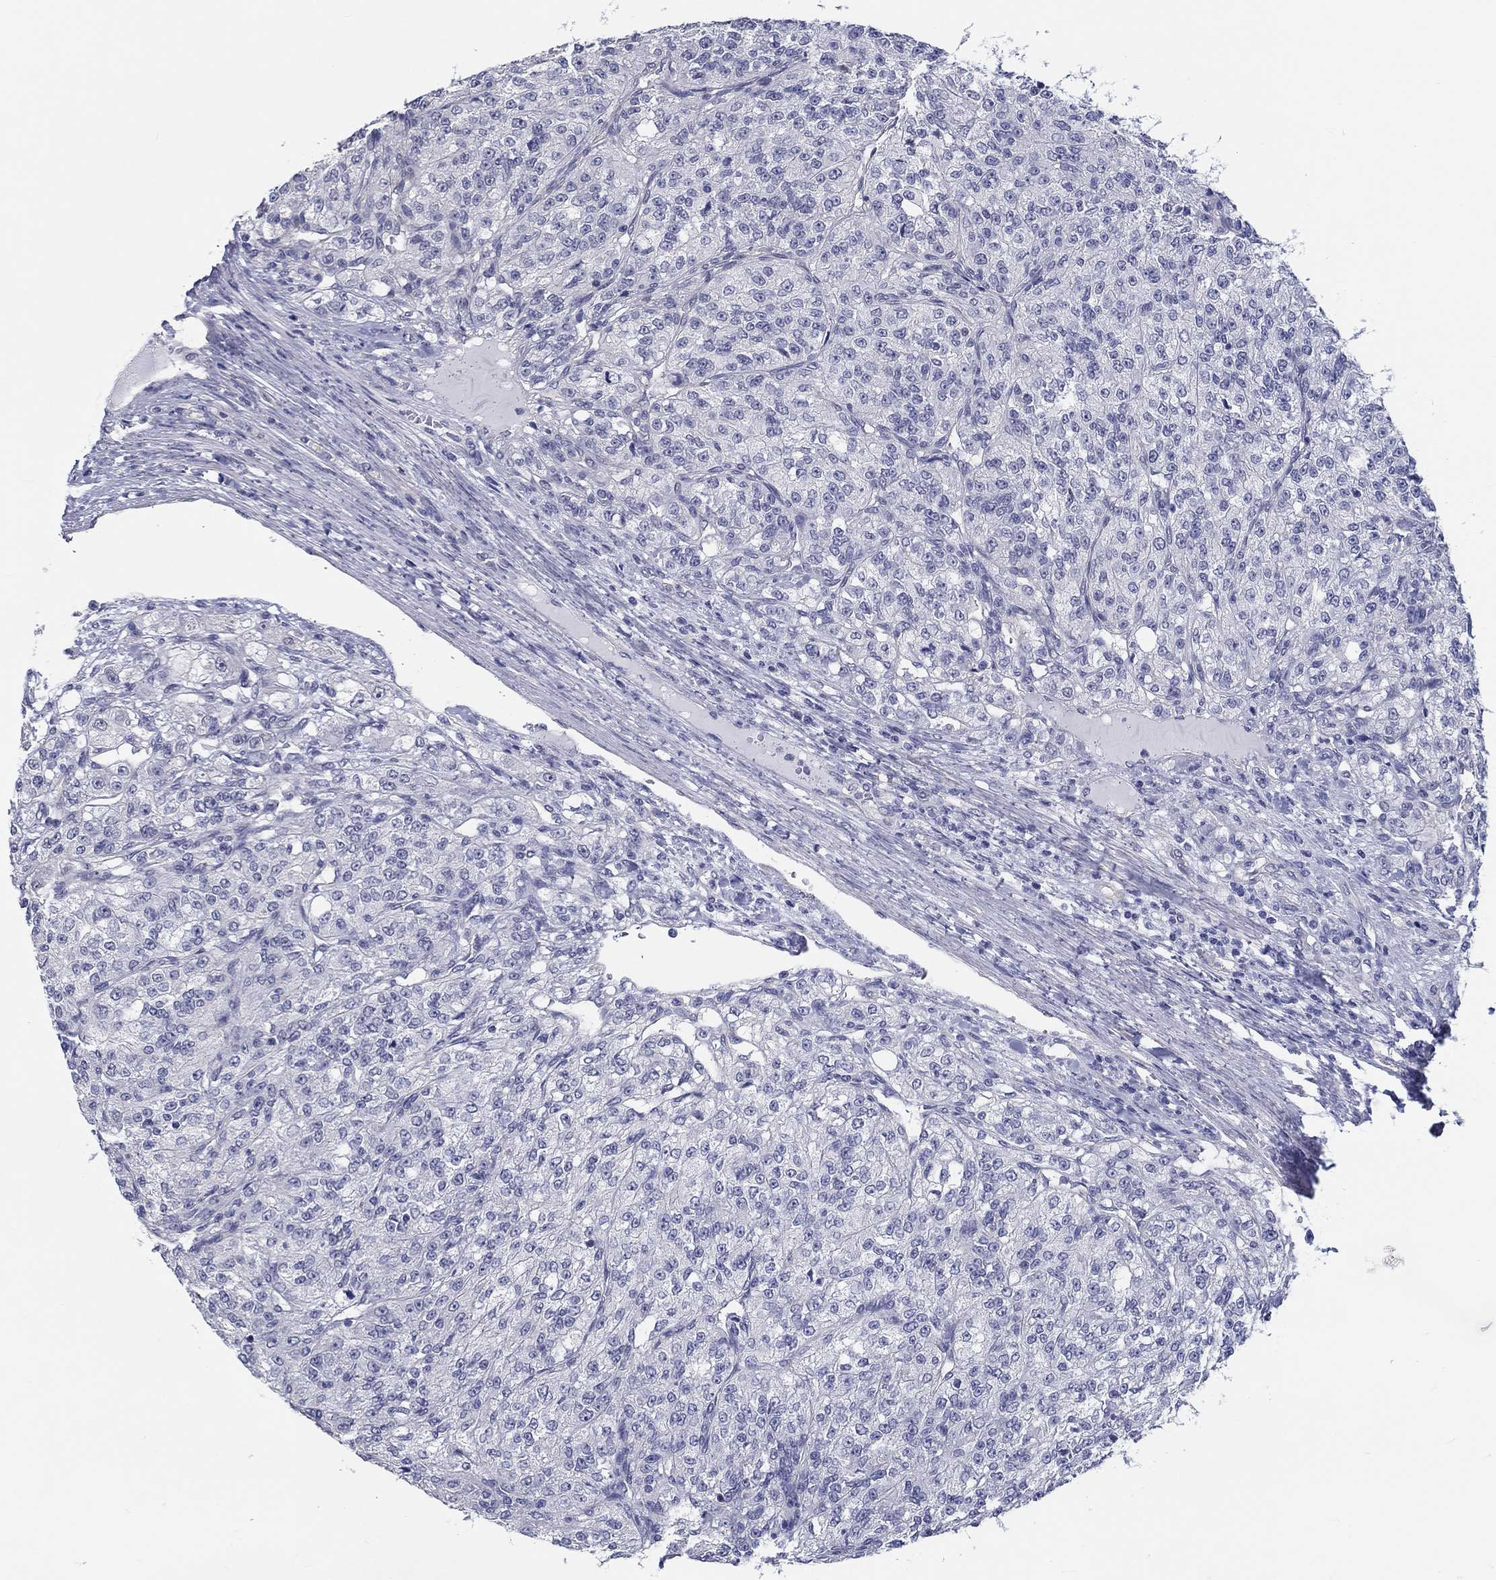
{"staining": {"intensity": "negative", "quantity": "none", "location": "none"}, "tissue": "renal cancer", "cell_type": "Tumor cells", "image_type": "cancer", "snomed": [{"axis": "morphology", "description": "Adenocarcinoma, NOS"}, {"axis": "topography", "description": "Kidney"}], "caption": "DAB immunohistochemical staining of human adenocarcinoma (renal) demonstrates no significant expression in tumor cells.", "gene": "CRYGD", "patient": {"sex": "female", "age": 63}}